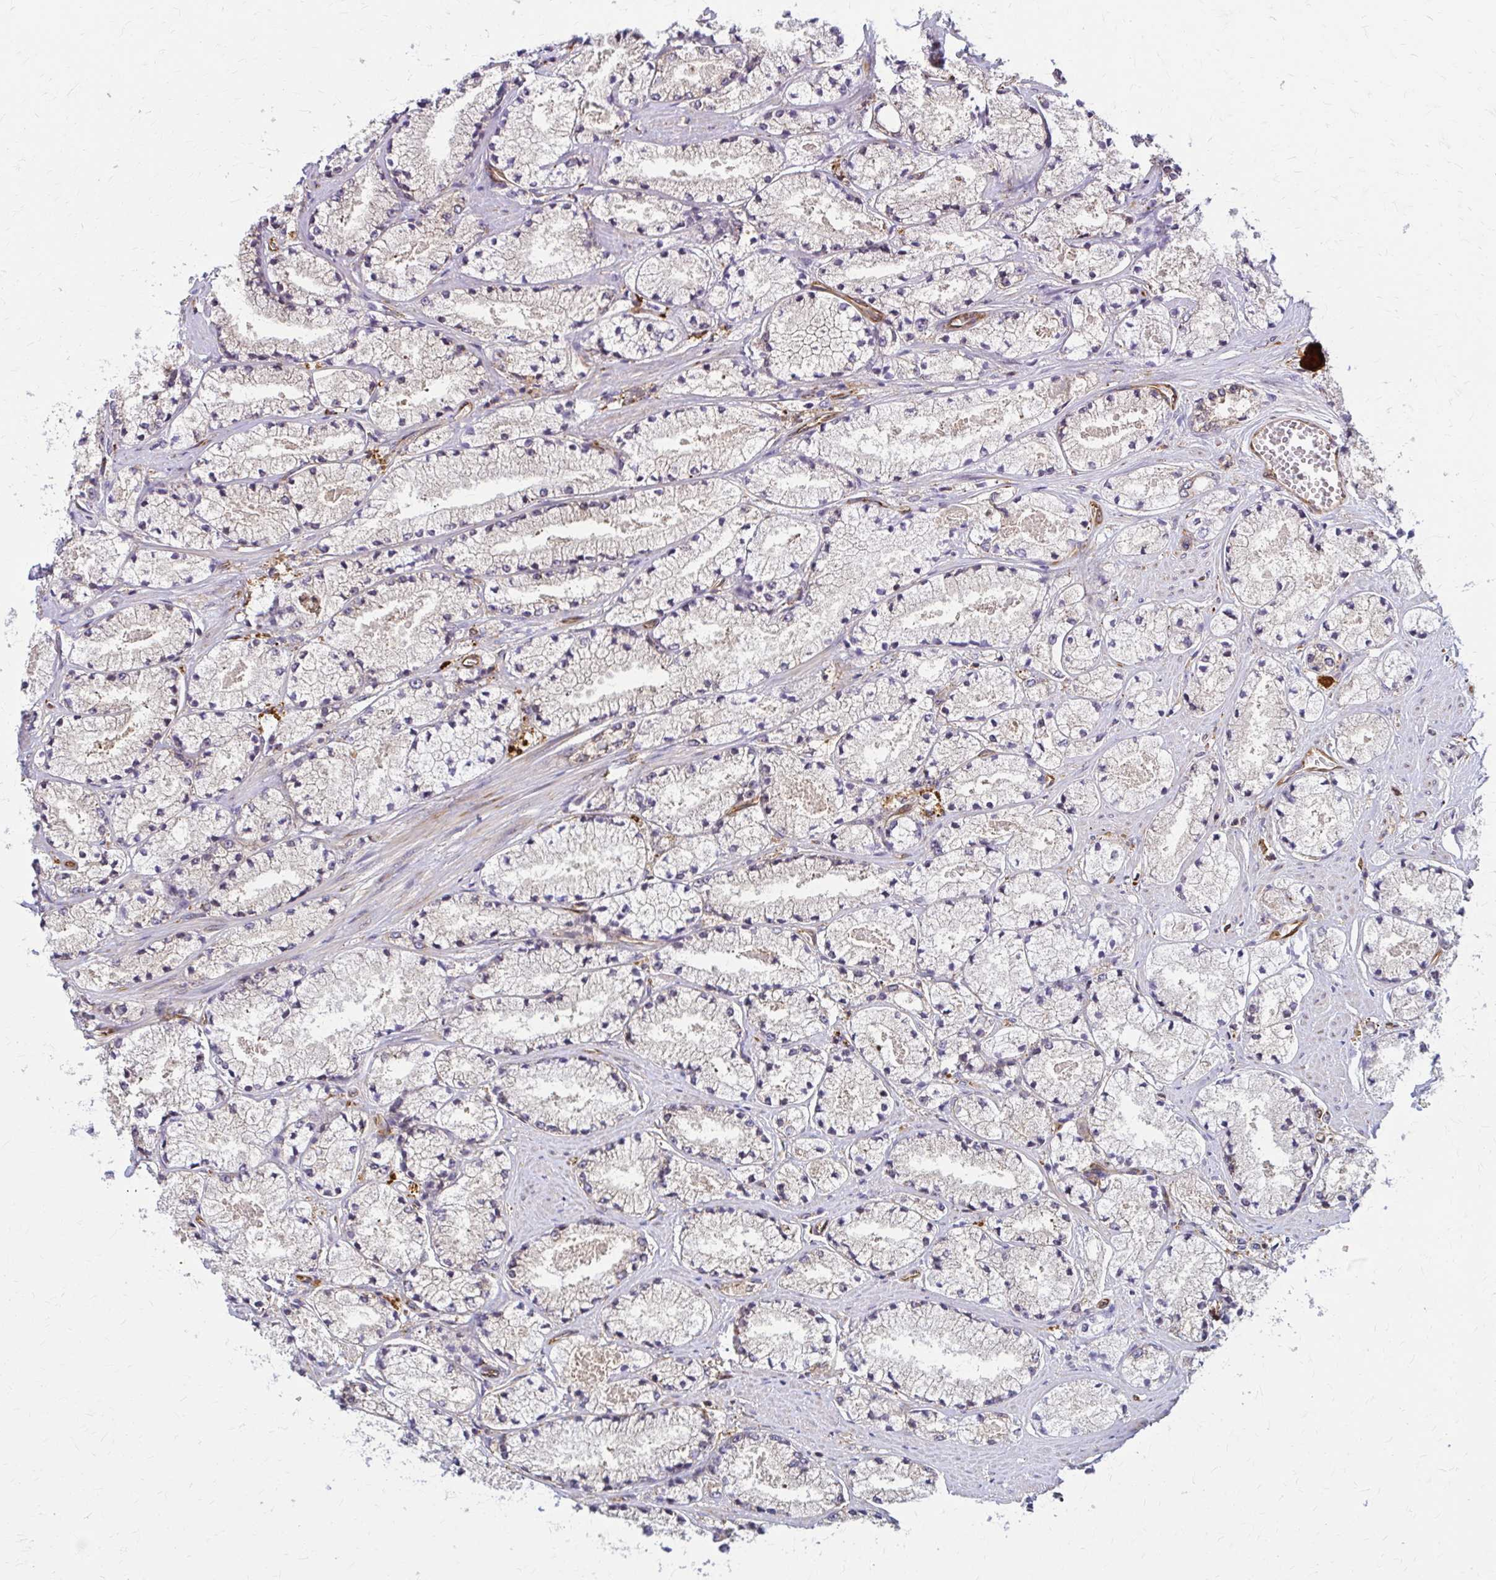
{"staining": {"intensity": "negative", "quantity": "none", "location": "none"}, "tissue": "prostate cancer", "cell_type": "Tumor cells", "image_type": "cancer", "snomed": [{"axis": "morphology", "description": "Adenocarcinoma, High grade"}, {"axis": "topography", "description": "Prostate"}], "caption": "Tumor cells show no significant protein staining in high-grade adenocarcinoma (prostate).", "gene": "WASF2", "patient": {"sex": "male", "age": 63}}